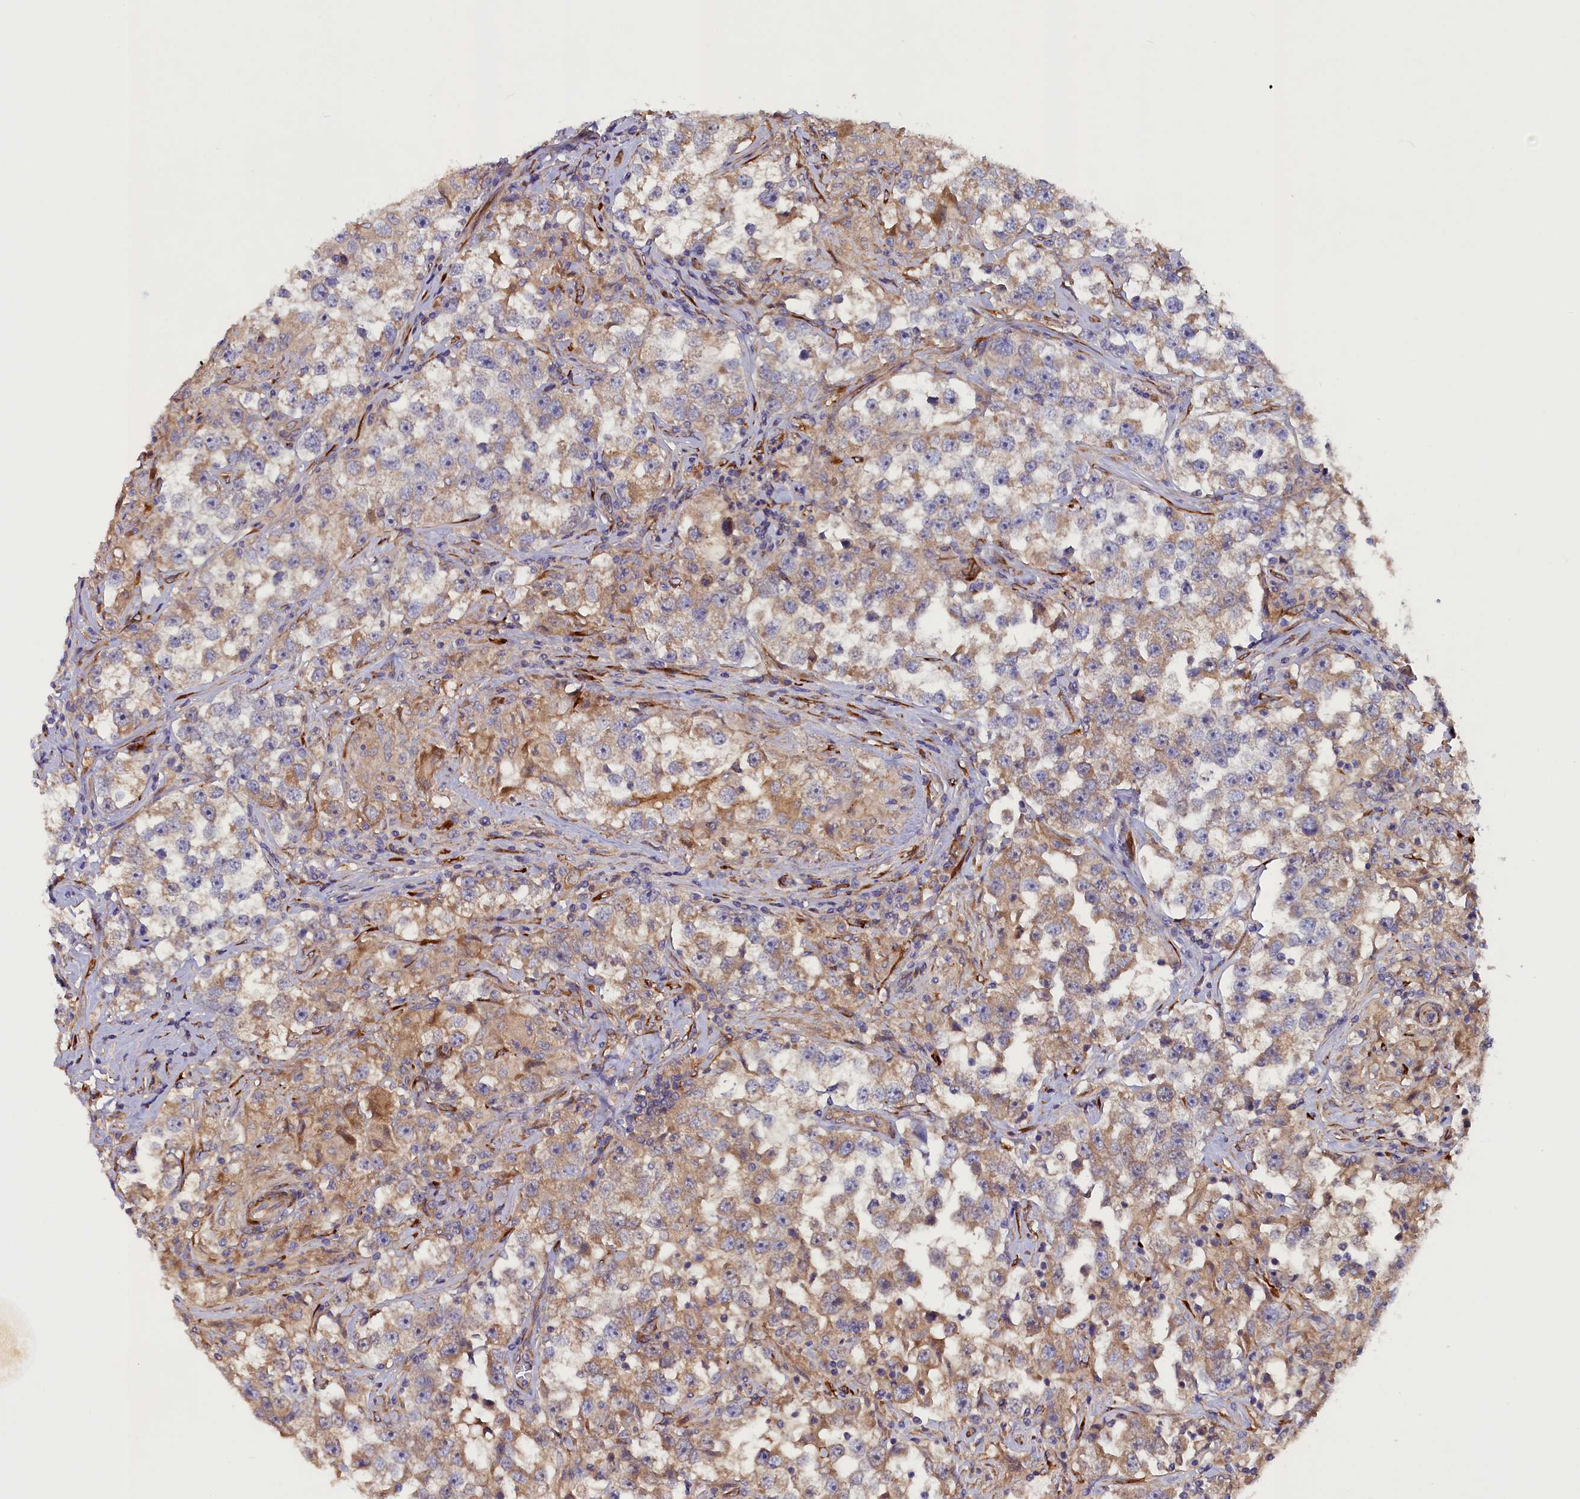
{"staining": {"intensity": "moderate", "quantity": "25%-75%", "location": "cytoplasmic/membranous"}, "tissue": "testis cancer", "cell_type": "Tumor cells", "image_type": "cancer", "snomed": [{"axis": "morphology", "description": "Seminoma, NOS"}, {"axis": "topography", "description": "Testis"}], "caption": "Immunohistochemical staining of human testis seminoma demonstrates moderate cytoplasmic/membranous protein staining in approximately 25%-75% of tumor cells. Immunohistochemistry stains the protein in brown and the nuclei are stained blue.", "gene": "ARRDC4", "patient": {"sex": "male", "age": 46}}